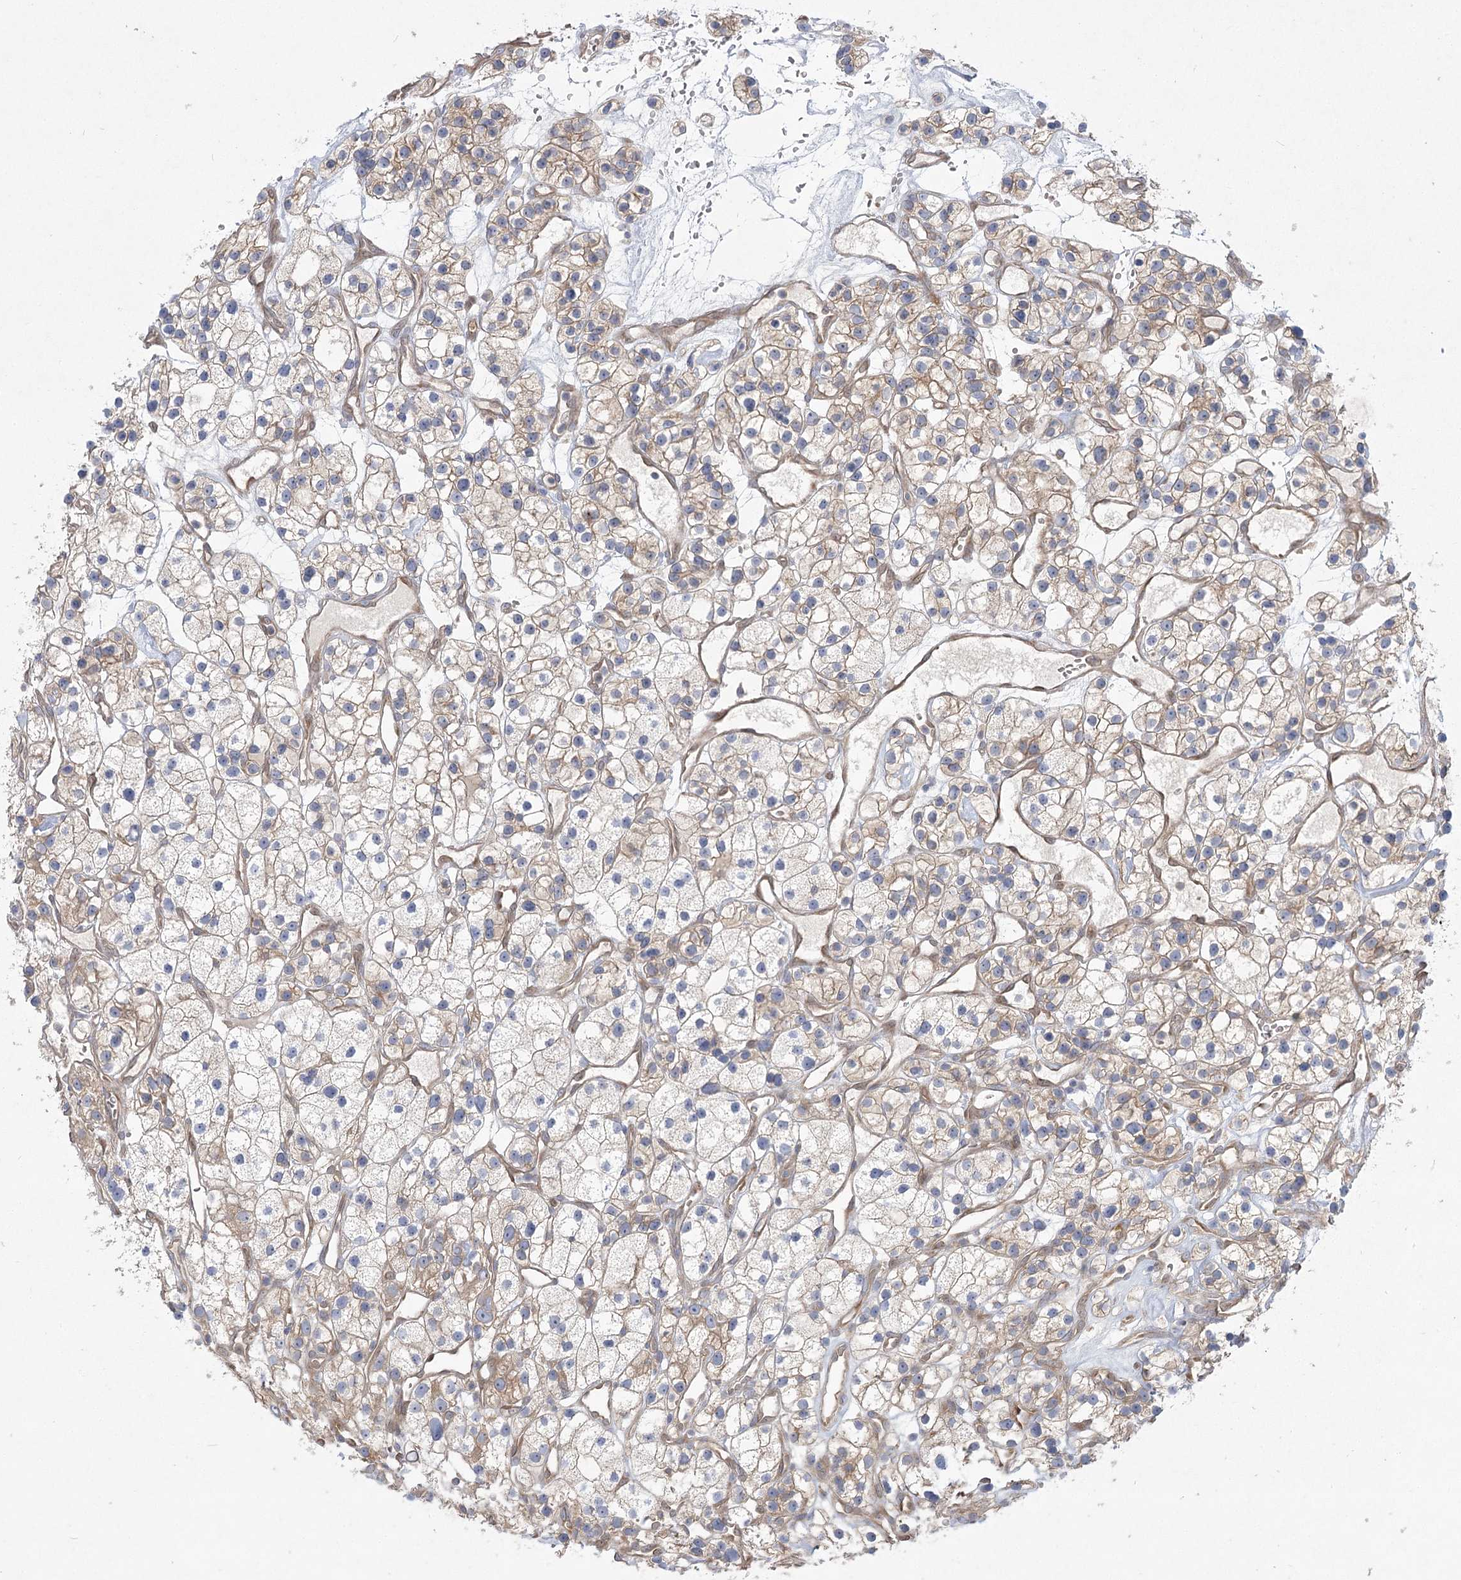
{"staining": {"intensity": "weak", "quantity": ">75%", "location": "cytoplasmic/membranous"}, "tissue": "renal cancer", "cell_type": "Tumor cells", "image_type": "cancer", "snomed": [{"axis": "morphology", "description": "Adenocarcinoma, NOS"}, {"axis": "topography", "description": "Kidney"}], "caption": "Immunohistochemical staining of adenocarcinoma (renal) demonstrates low levels of weak cytoplasmic/membranous protein positivity in about >75% of tumor cells. (DAB = brown stain, brightfield microscopy at high magnification).", "gene": "CAMTA1", "patient": {"sex": "female", "age": 57}}